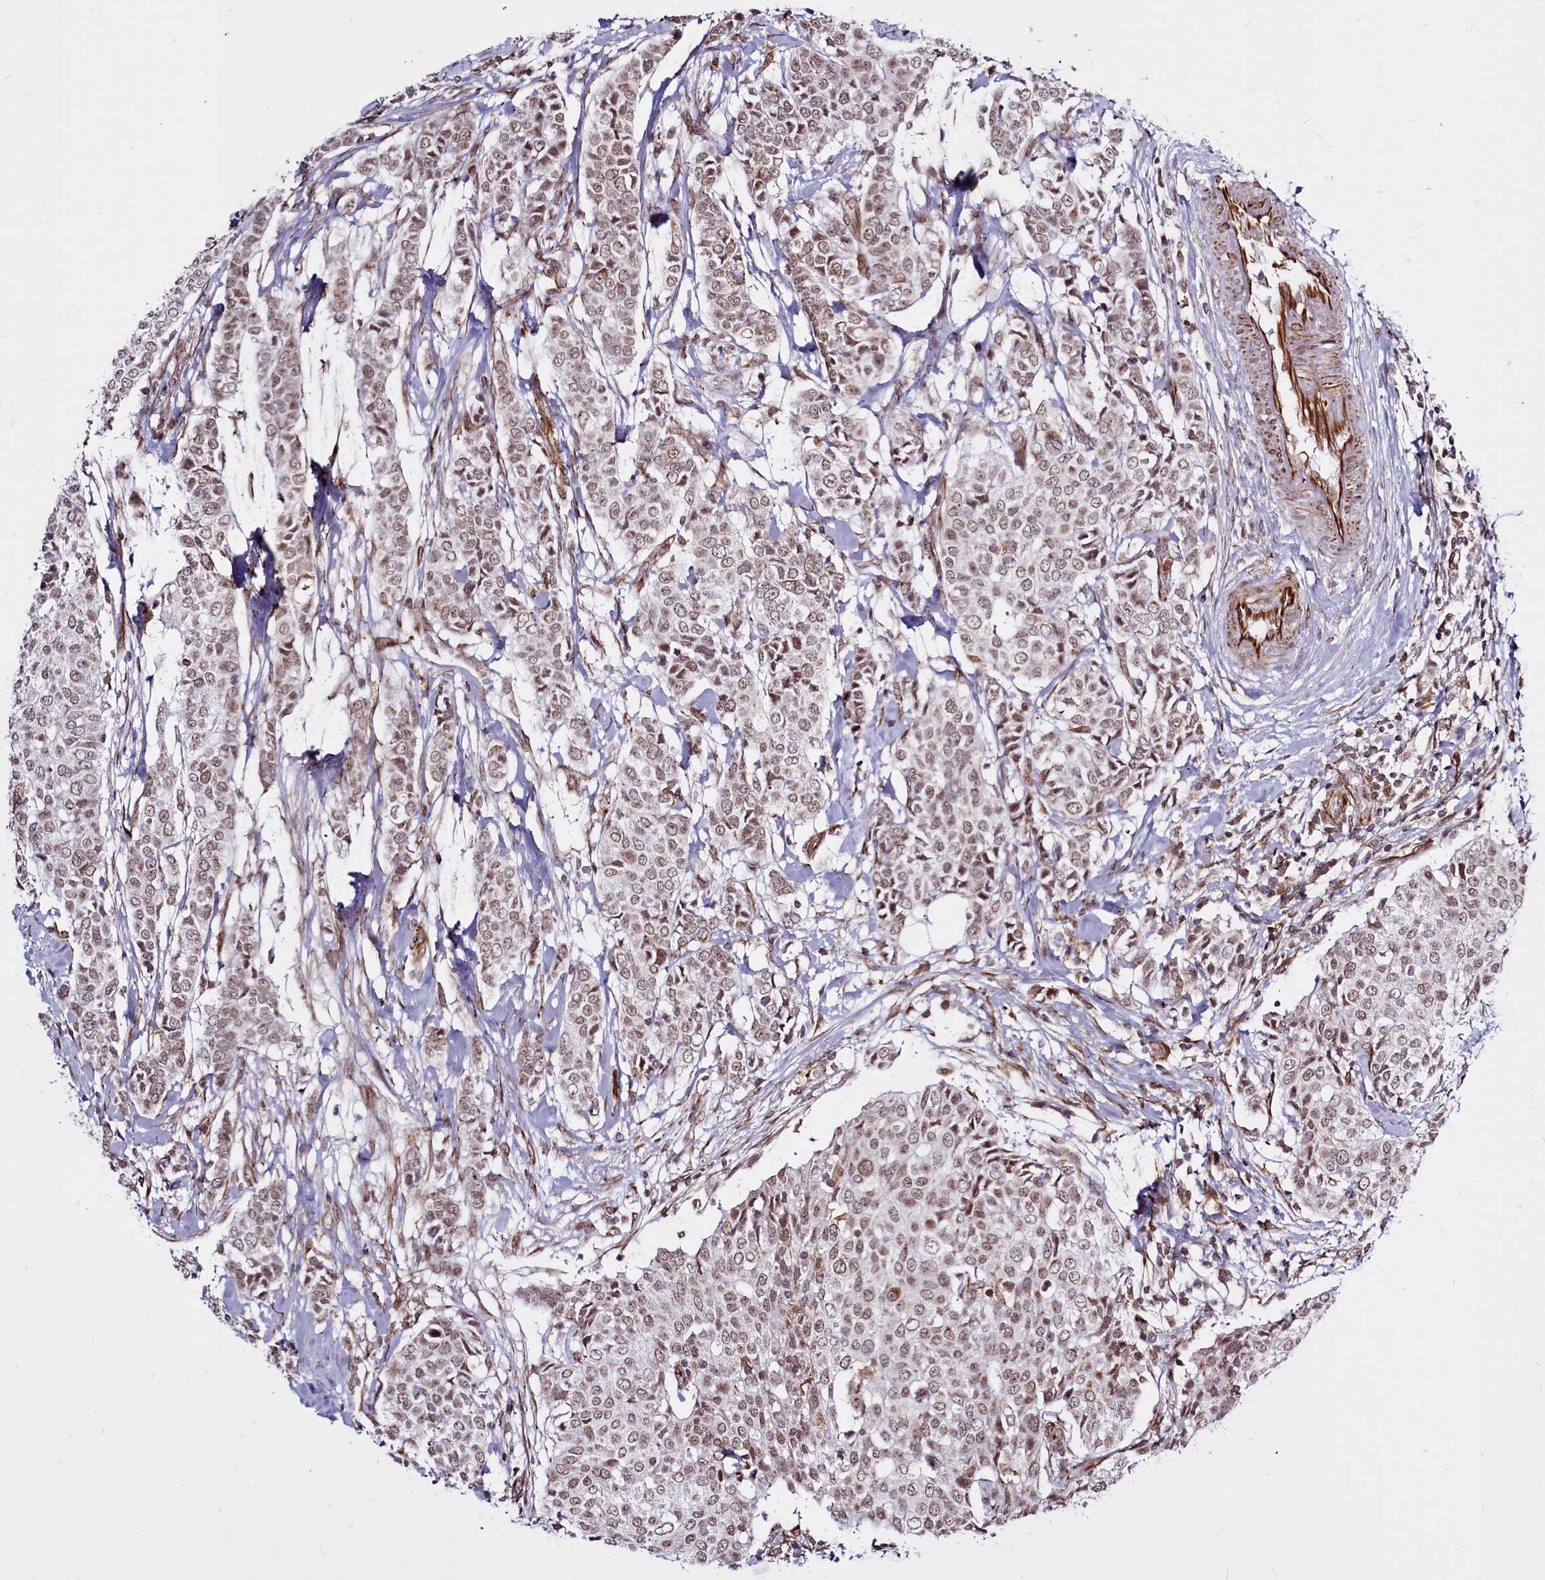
{"staining": {"intensity": "moderate", "quantity": ">75%", "location": "nuclear"}, "tissue": "breast cancer", "cell_type": "Tumor cells", "image_type": "cancer", "snomed": [{"axis": "morphology", "description": "Lobular carcinoma"}, {"axis": "topography", "description": "Breast"}], "caption": "Breast cancer (lobular carcinoma) tissue shows moderate nuclear expression in approximately >75% of tumor cells", "gene": "CLK3", "patient": {"sex": "female", "age": 51}}